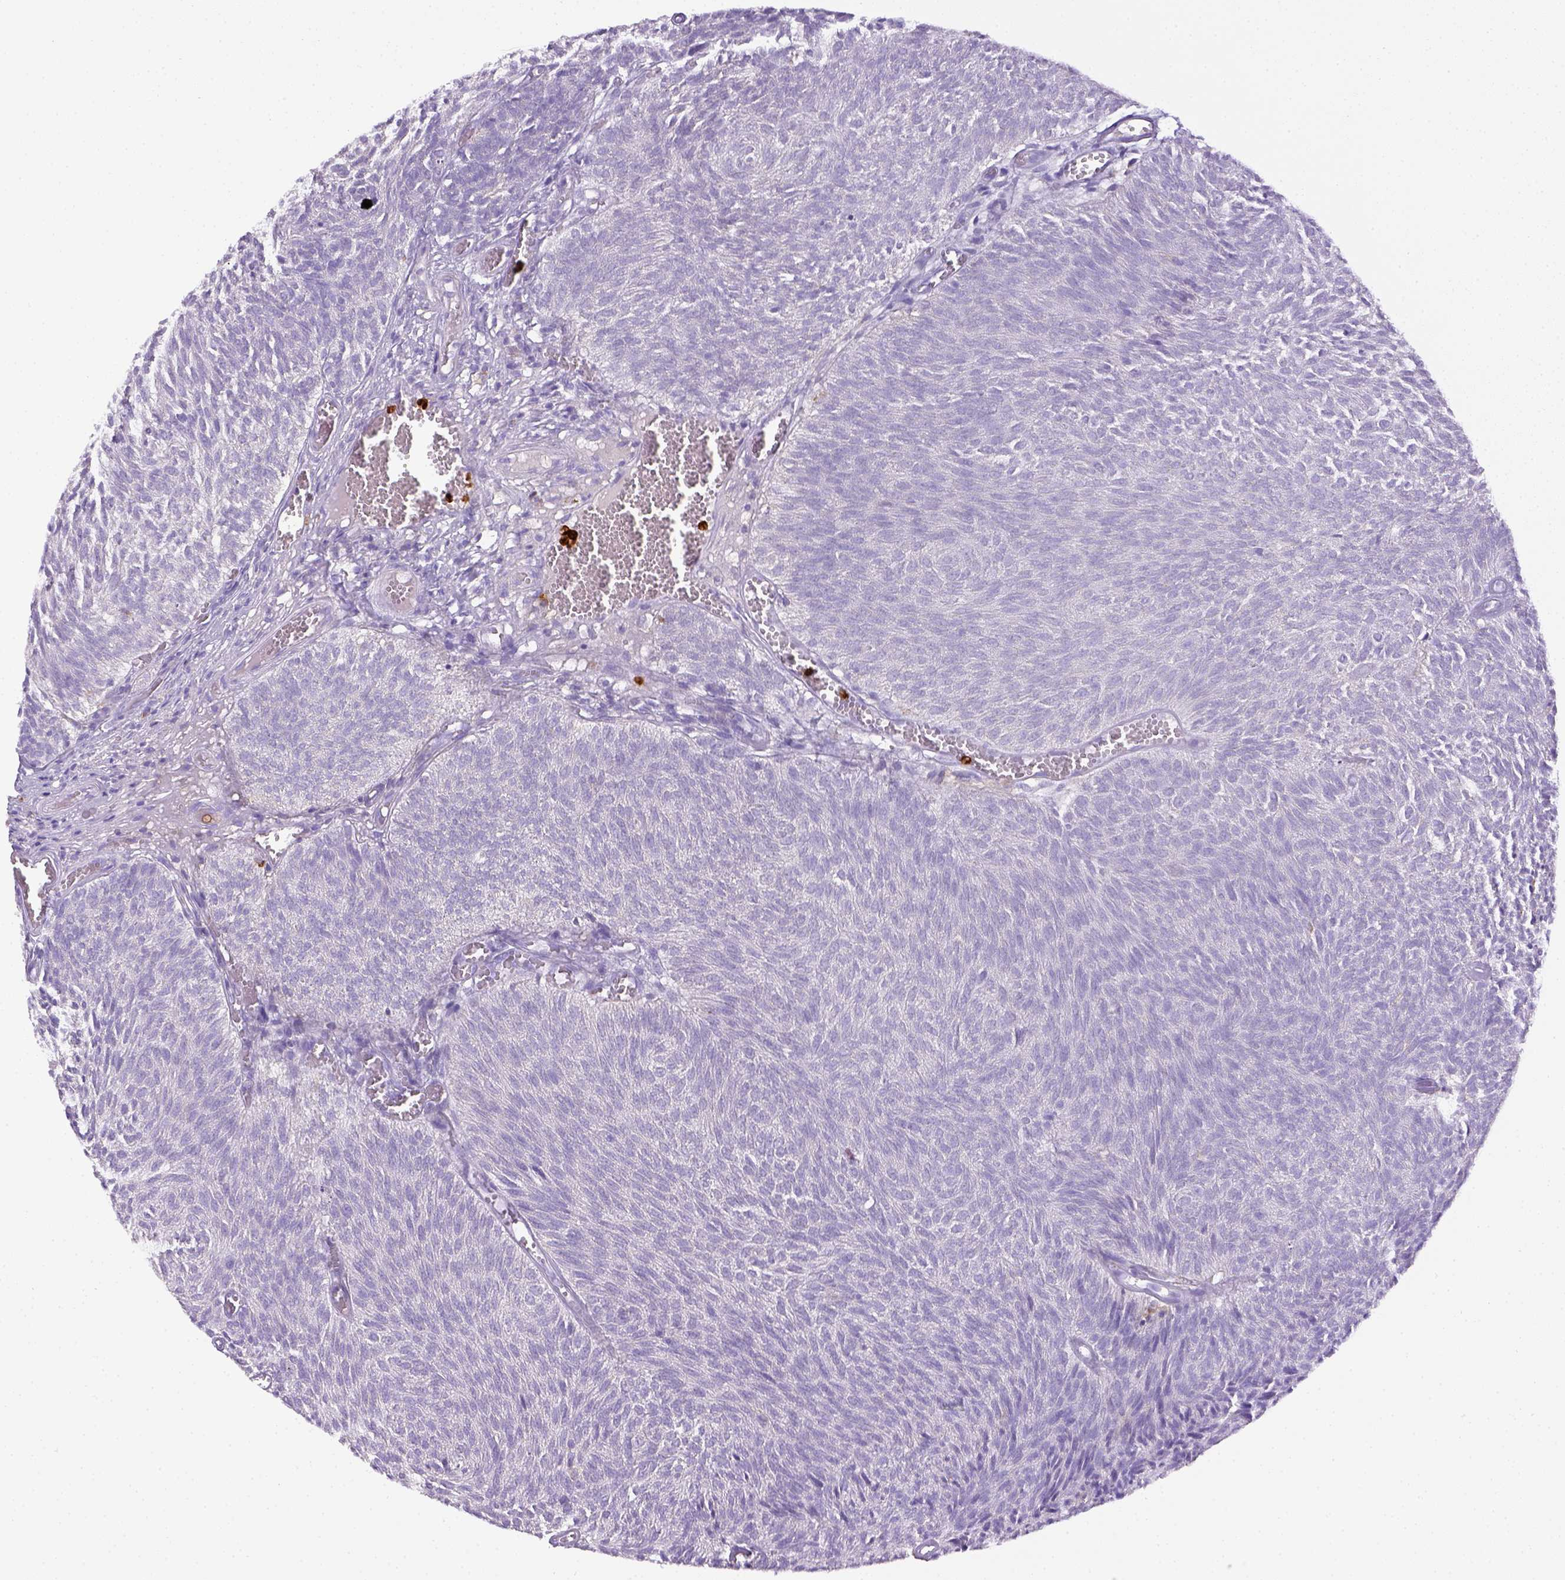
{"staining": {"intensity": "negative", "quantity": "none", "location": "none"}, "tissue": "urothelial cancer", "cell_type": "Tumor cells", "image_type": "cancer", "snomed": [{"axis": "morphology", "description": "Urothelial carcinoma, Low grade"}, {"axis": "topography", "description": "Urinary bladder"}], "caption": "This is a micrograph of immunohistochemistry (IHC) staining of urothelial cancer, which shows no positivity in tumor cells. (Brightfield microscopy of DAB IHC at high magnification).", "gene": "ITGAM", "patient": {"sex": "male", "age": 77}}